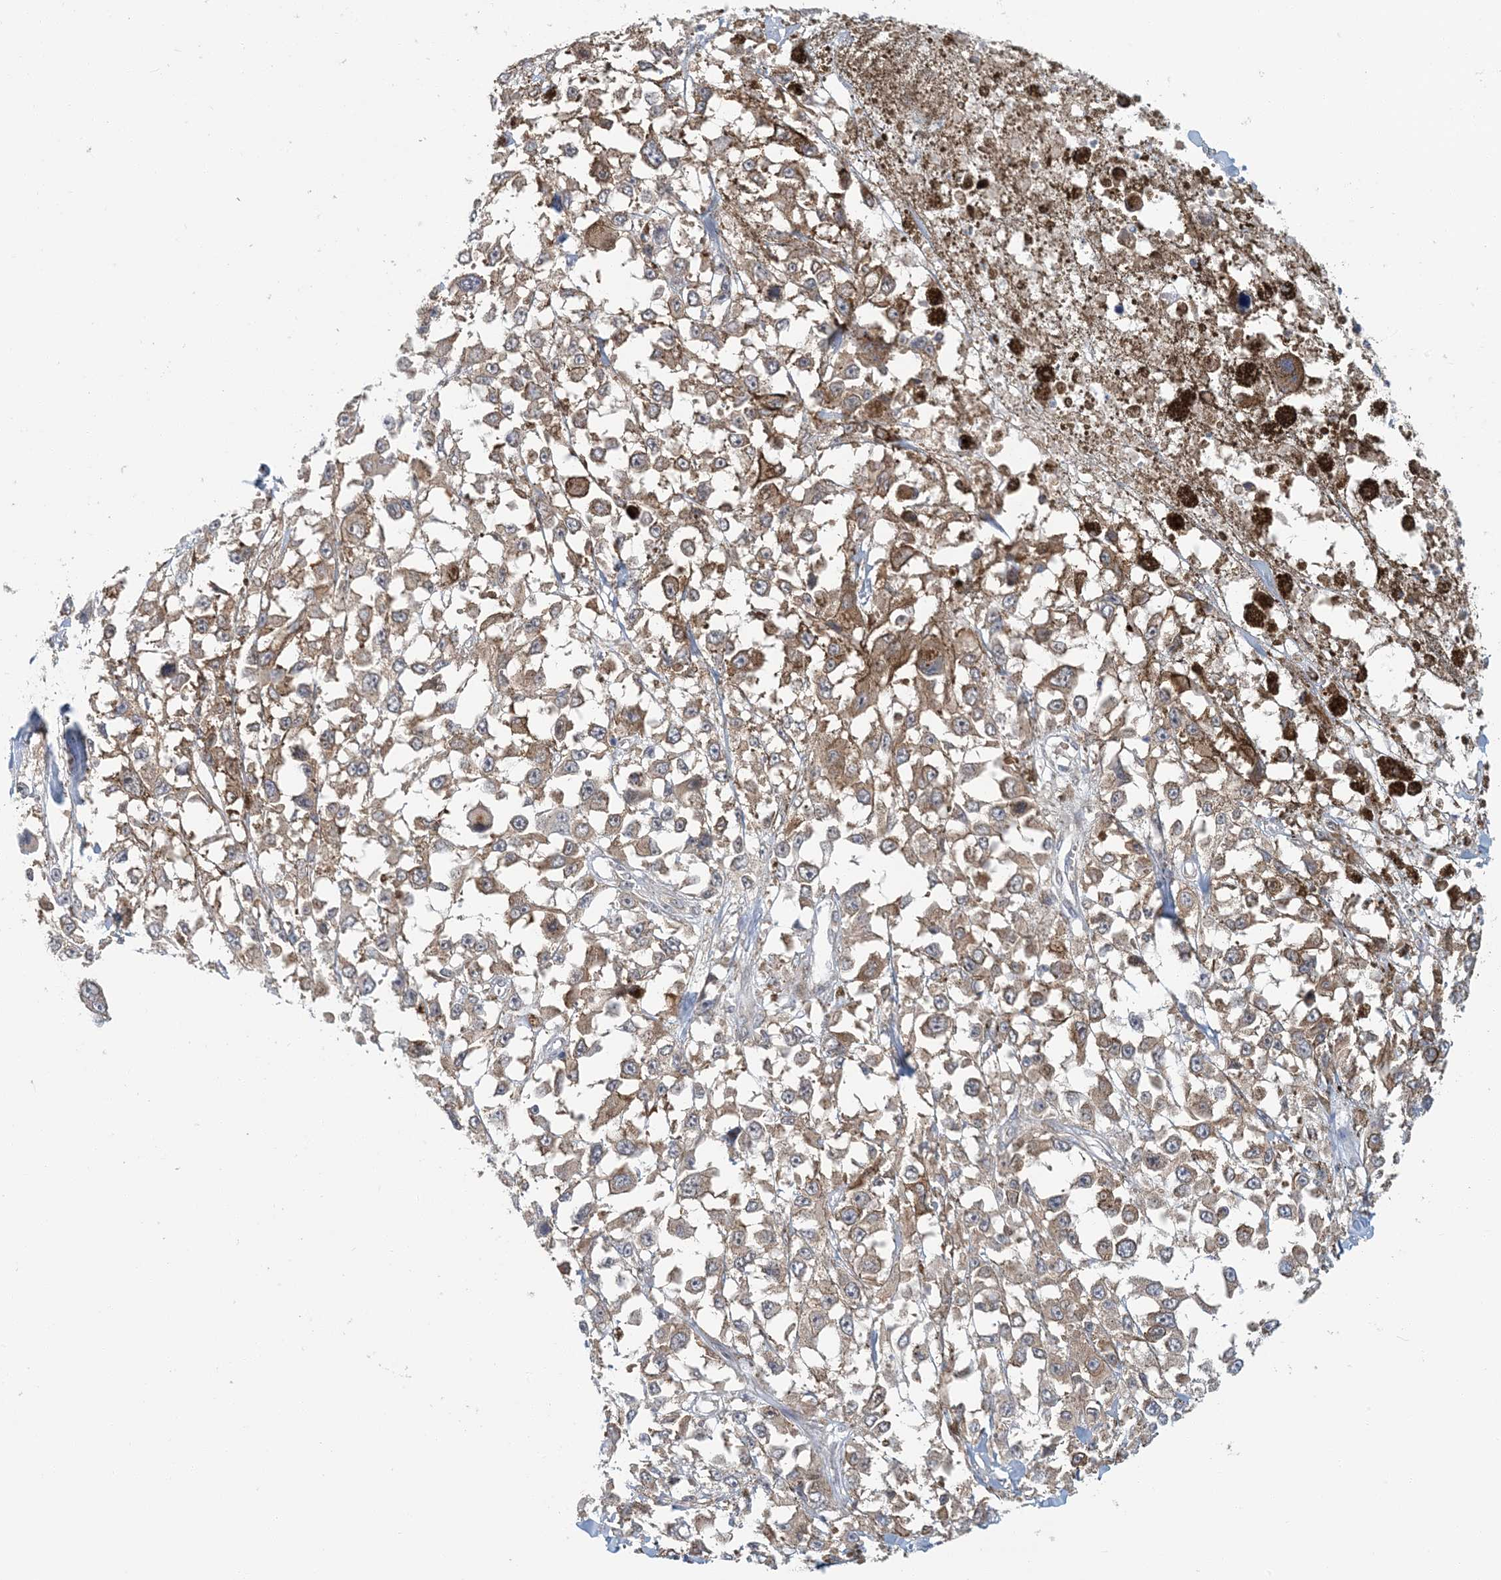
{"staining": {"intensity": "moderate", "quantity": ">75%", "location": "cytoplasmic/membranous"}, "tissue": "melanoma", "cell_type": "Tumor cells", "image_type": "cancer", "snomed": [{"axis": "morphology", "description": "Malignant melanoma, Metastatic site"}, {"axis": "topography", "description": "Lymph node"}], "caption": "About >75% of tumor cells in malignant melanoma (metastatic site) demonstrate moderate cytoplasmic/membranous protein positivity as visualized by brown immunohistochemical staining.", "gene": "ATP13A2", "patient": {"sex": "male", "age": 59}}